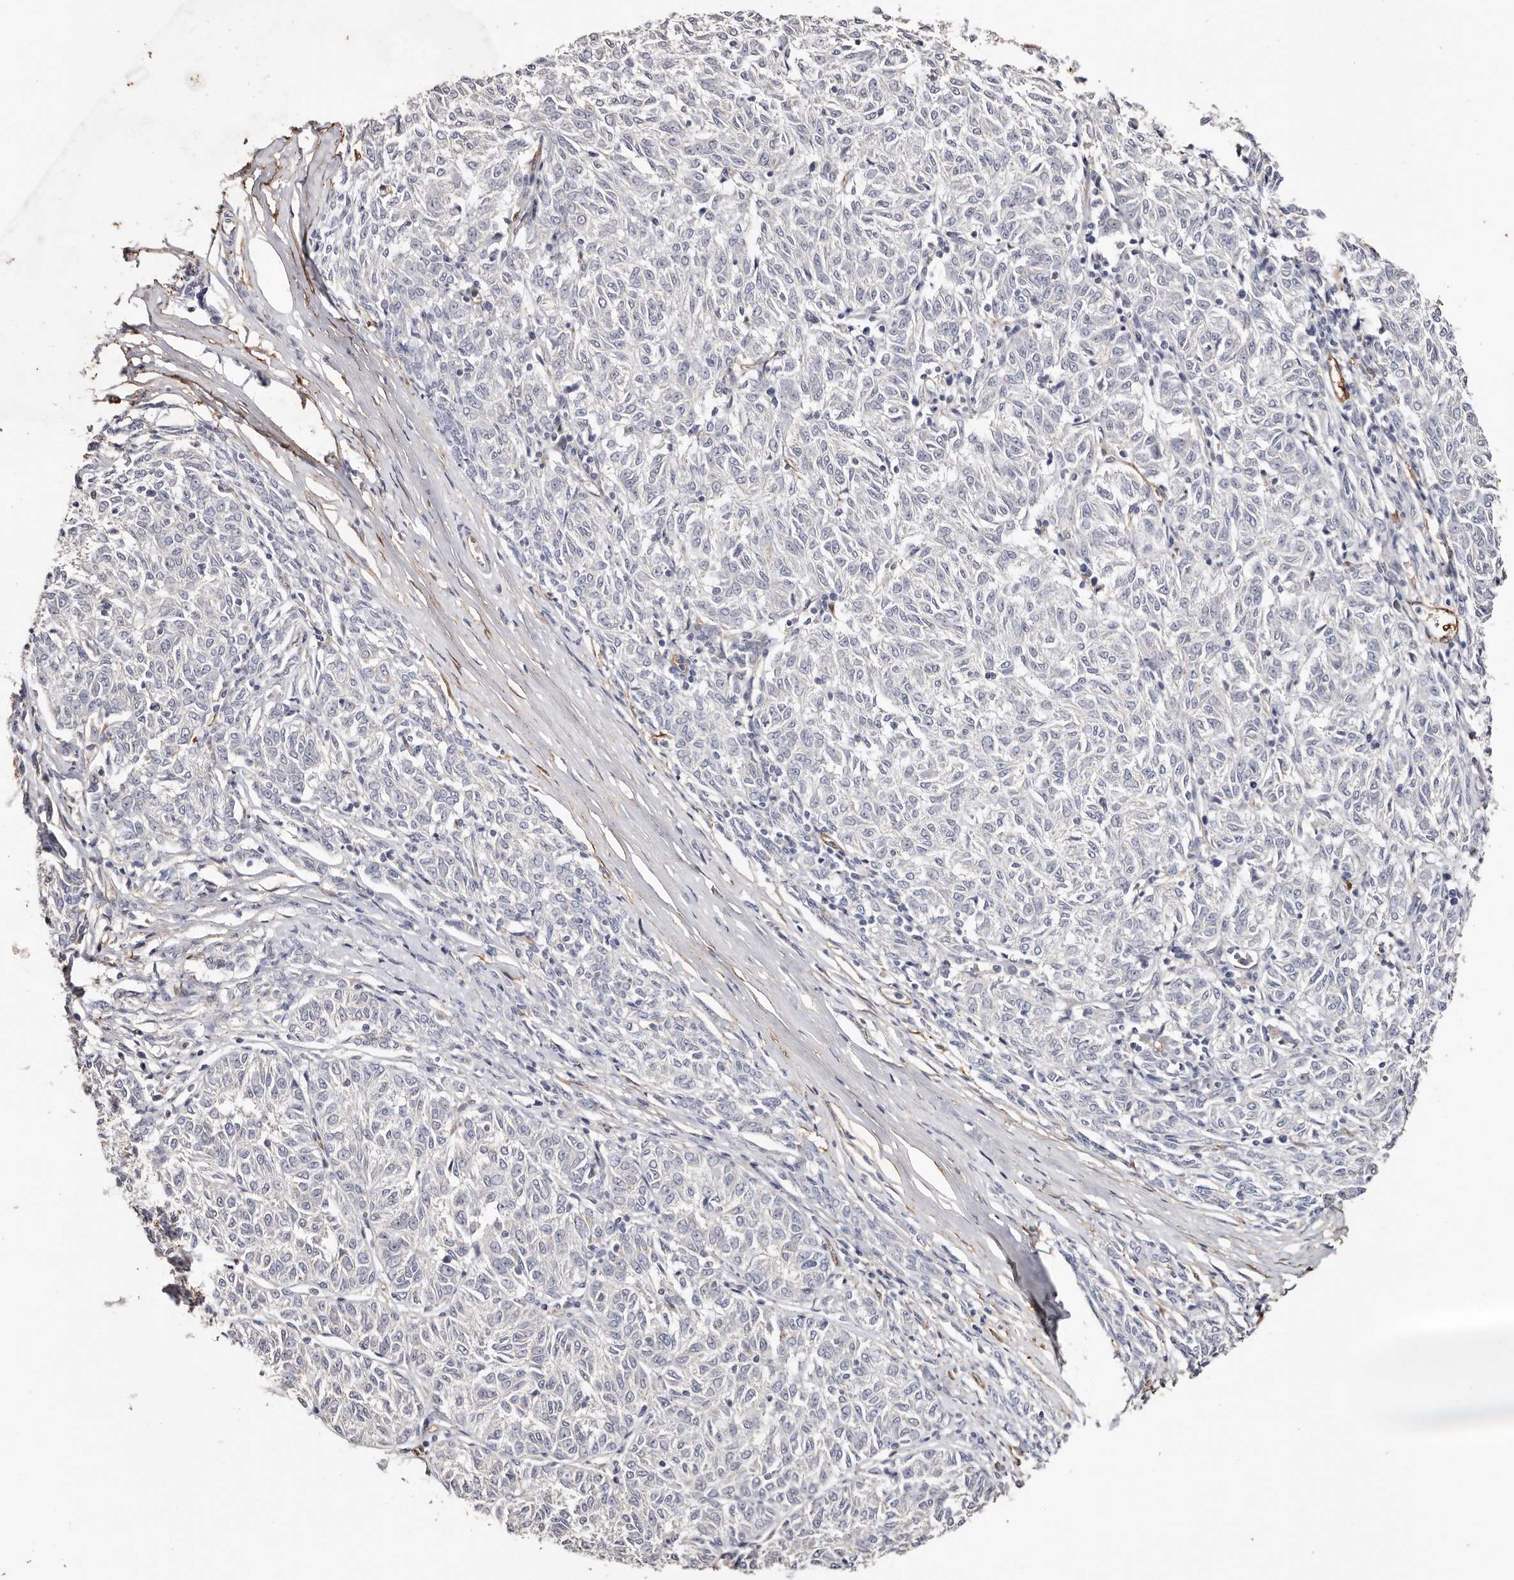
{"staining": {"intensity": "negative", "quantity": "none", "location": "none"}, "tissue": "melanoma", "cell_type": "Tumor cells", "image_type": "cancer", "snomed": [{"axis": "morphology", "description": "Malignant melanoma, NOS"}, {"axis": "topography", "description": "Skin"}], "caption": "Immunohistochemistry of human melanoma exhibits no staining in tumor cells.", "gene": "TGM2", "patient": {"sex": "female", "age": 72}}